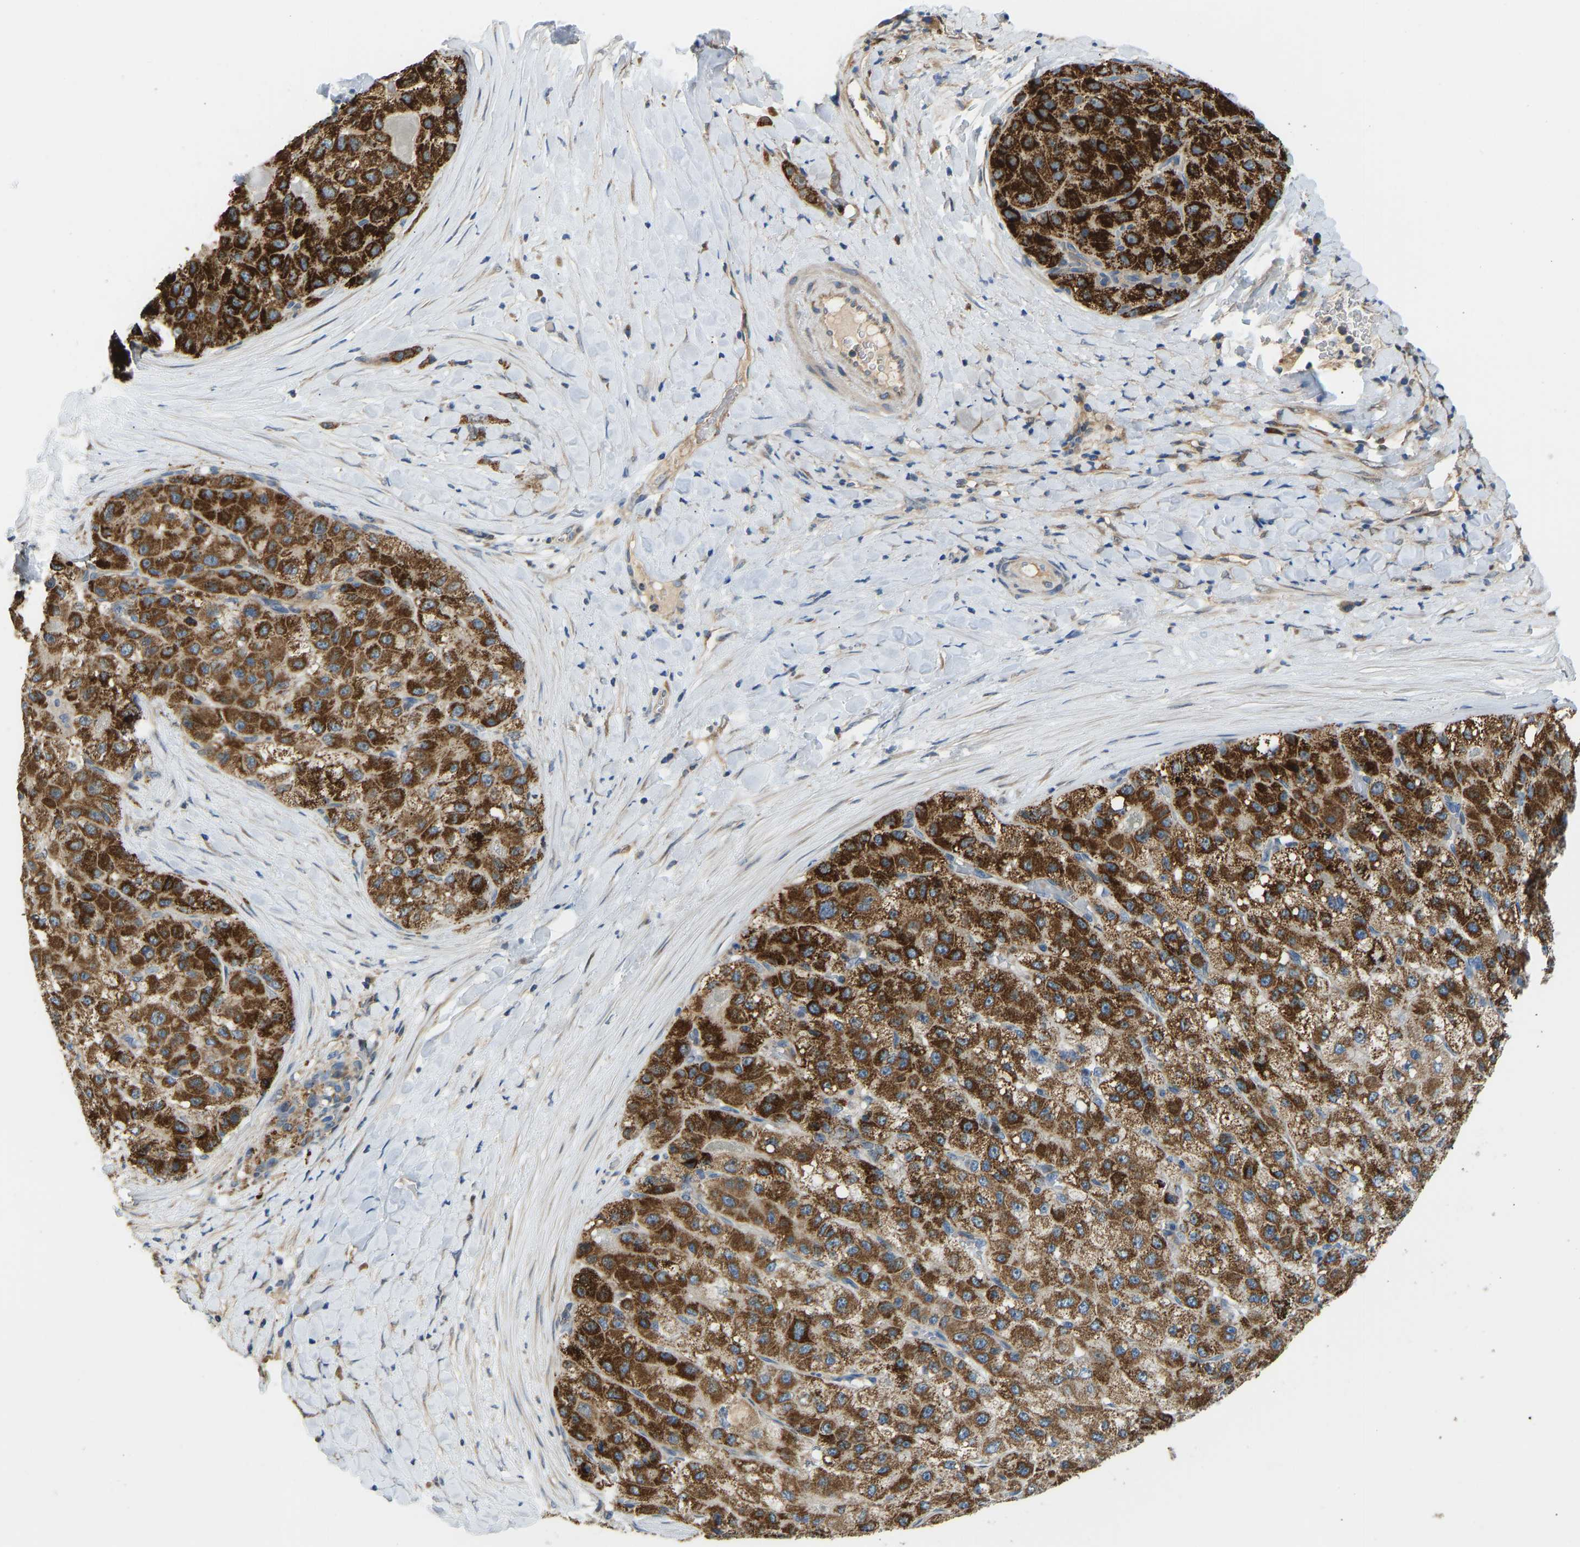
{"staining": {"intensity": "strong", "quantity": ">75%", "location": "cytoplasmic/membranous"}, "tissue": "liver cancer", "cell_type": "Tumor cells", "image_type": "cancer", "snomed": [{"axis": "morphology", "description": "Carcinoma, Hepatocellular, NOS"}, {"axis": "topography", "description": "Liver"}], "caption": "Immunohistochemical staining of liver cancer shows high levels of strong cytoplasmic/membranous staining in approximately >75% of tumor cells.", "gene": "RBP1", "patient": {"sex": "male", "age": 80}}